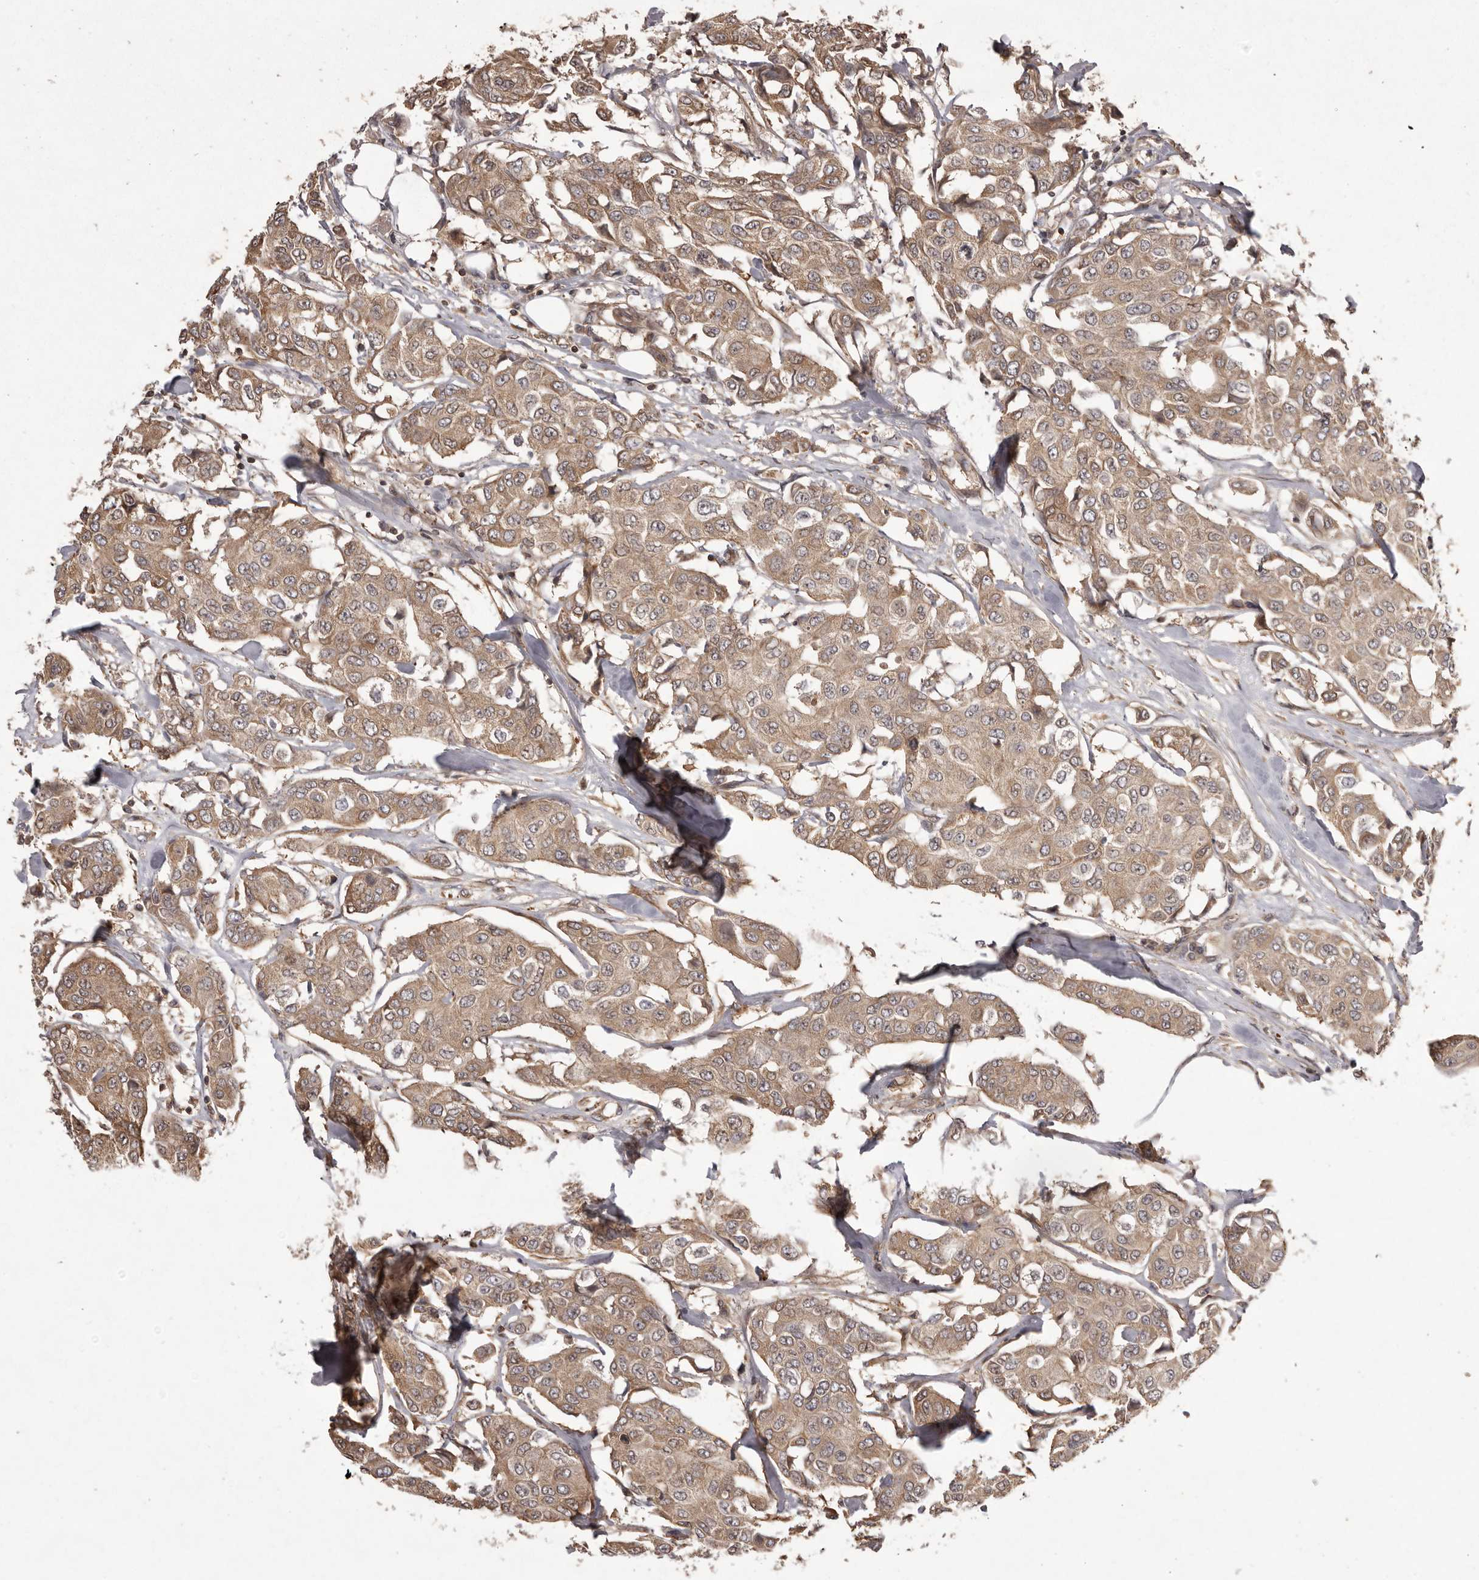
{"staining": {"intensity": "moderate", "quantity": ">75%", "location": "cytoplasmic/membranous"}, "tissue": "breast cancer", "cell_type": "Tumor cells", "image_type": "cancer", "snomed": [{"axis": "morphology", "description": "Duct carcinoma"}, {"axis": "topography", "description": "Breast"}], "caption": "High-power microscopy captured an immunohistochemistry histopathology image of intraductal carcinoma (breast), revealing moderate cytoplasmic/membranous staining in about >75% of tumor cells.", "gene": "NFKBIA", "patient": {"sex": "female", "age": 80}}